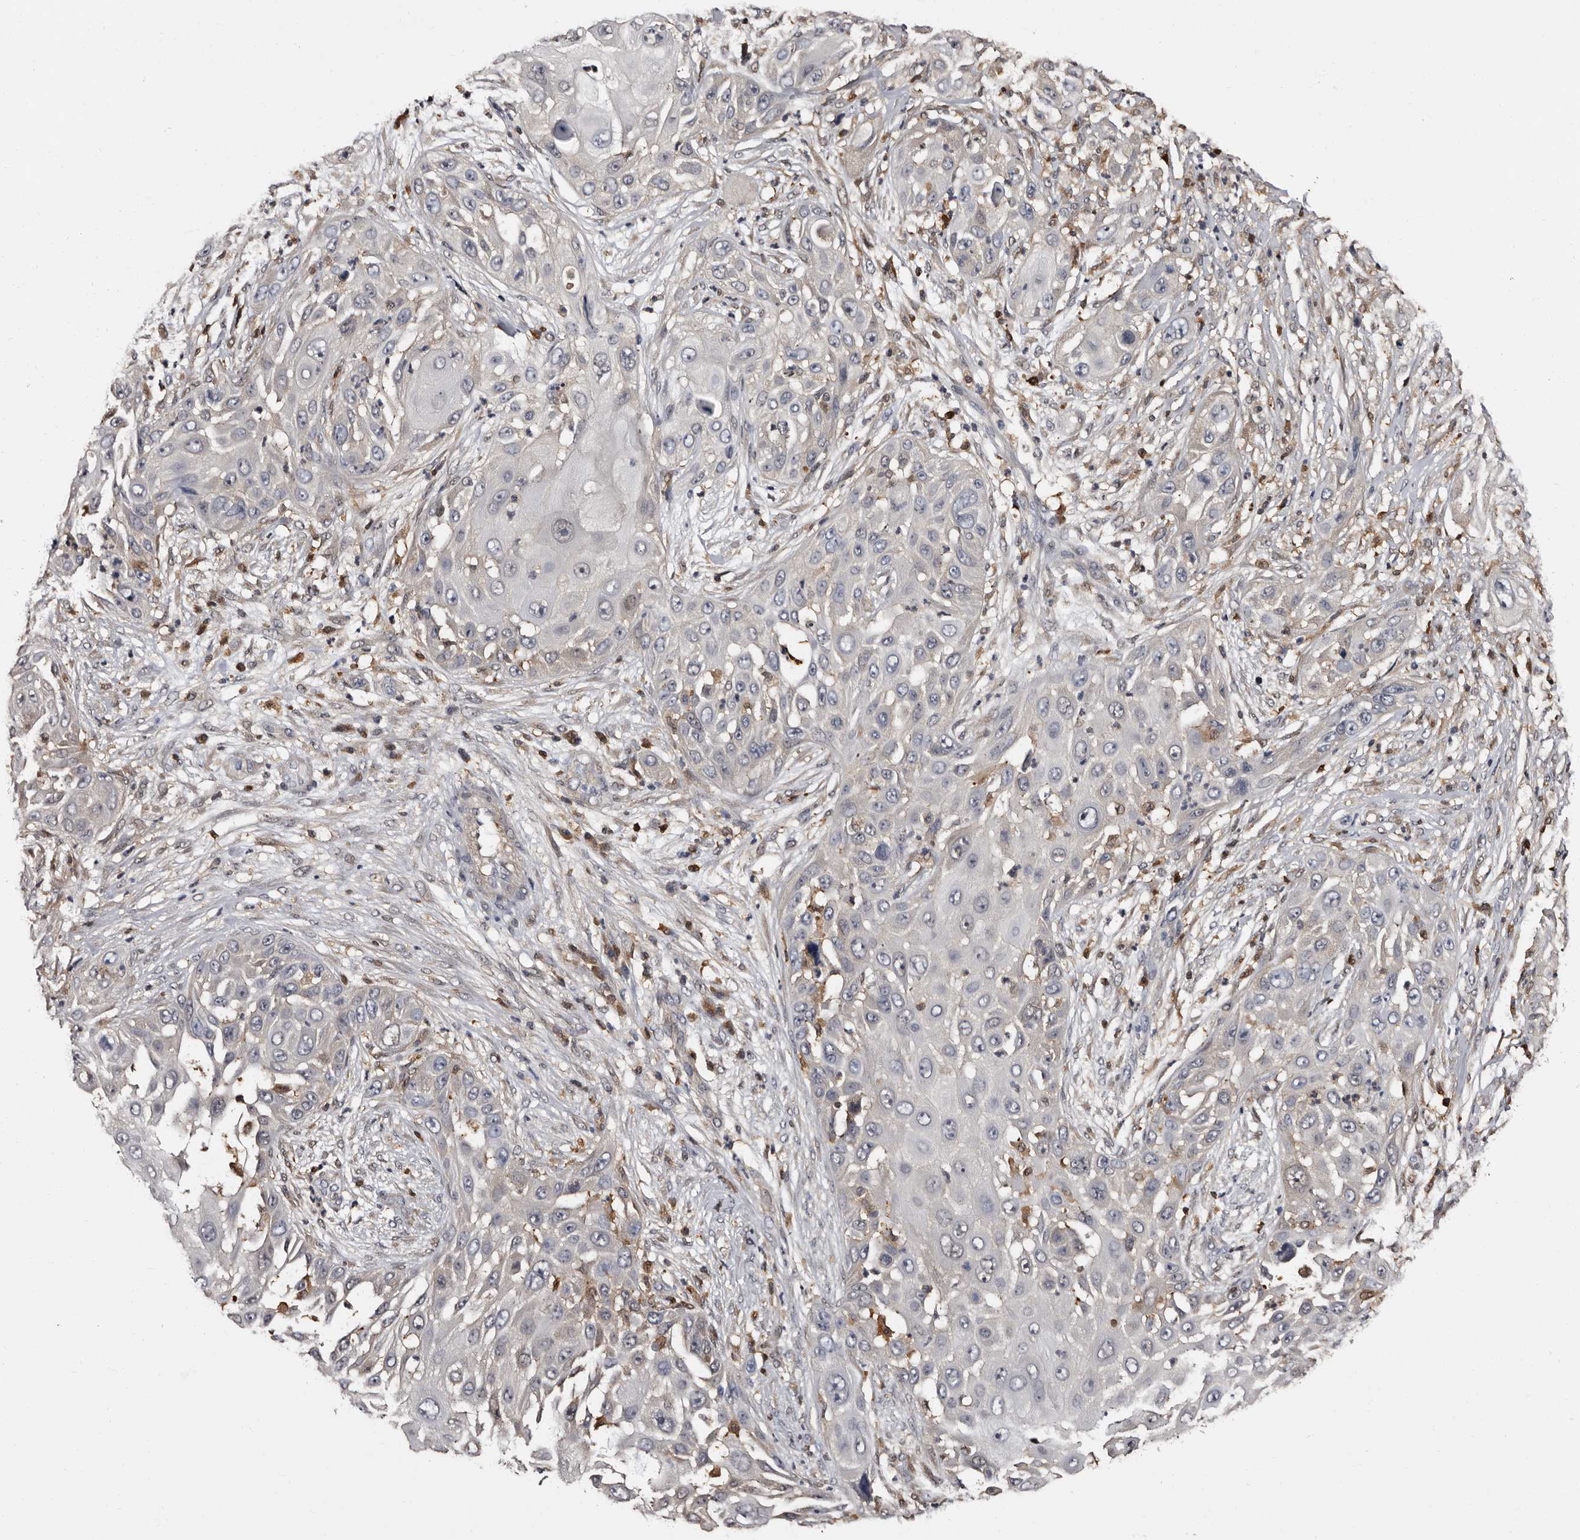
{"staining": {"intensity": "weak", "quantity": "<25%", "location": "cytoplasmic/membranous"}, "tissue": "skin cancer", "cell_type": "Tumor cells", "image_type": "cancer", "snomed": [{"axis": "morphology", "description": "Squamous cell carcinoma, NOS"}, {"axis": "topography", "description": "Skin"}], "caption": "The photomicrograph reveals no significant staining in tumor cells of skin cancer (squamous cell carcinoma). (DAB immunohistochemistry, high magnification).", "gene": "DNPH1", "patient": {"sex": "female", "age": 44}}